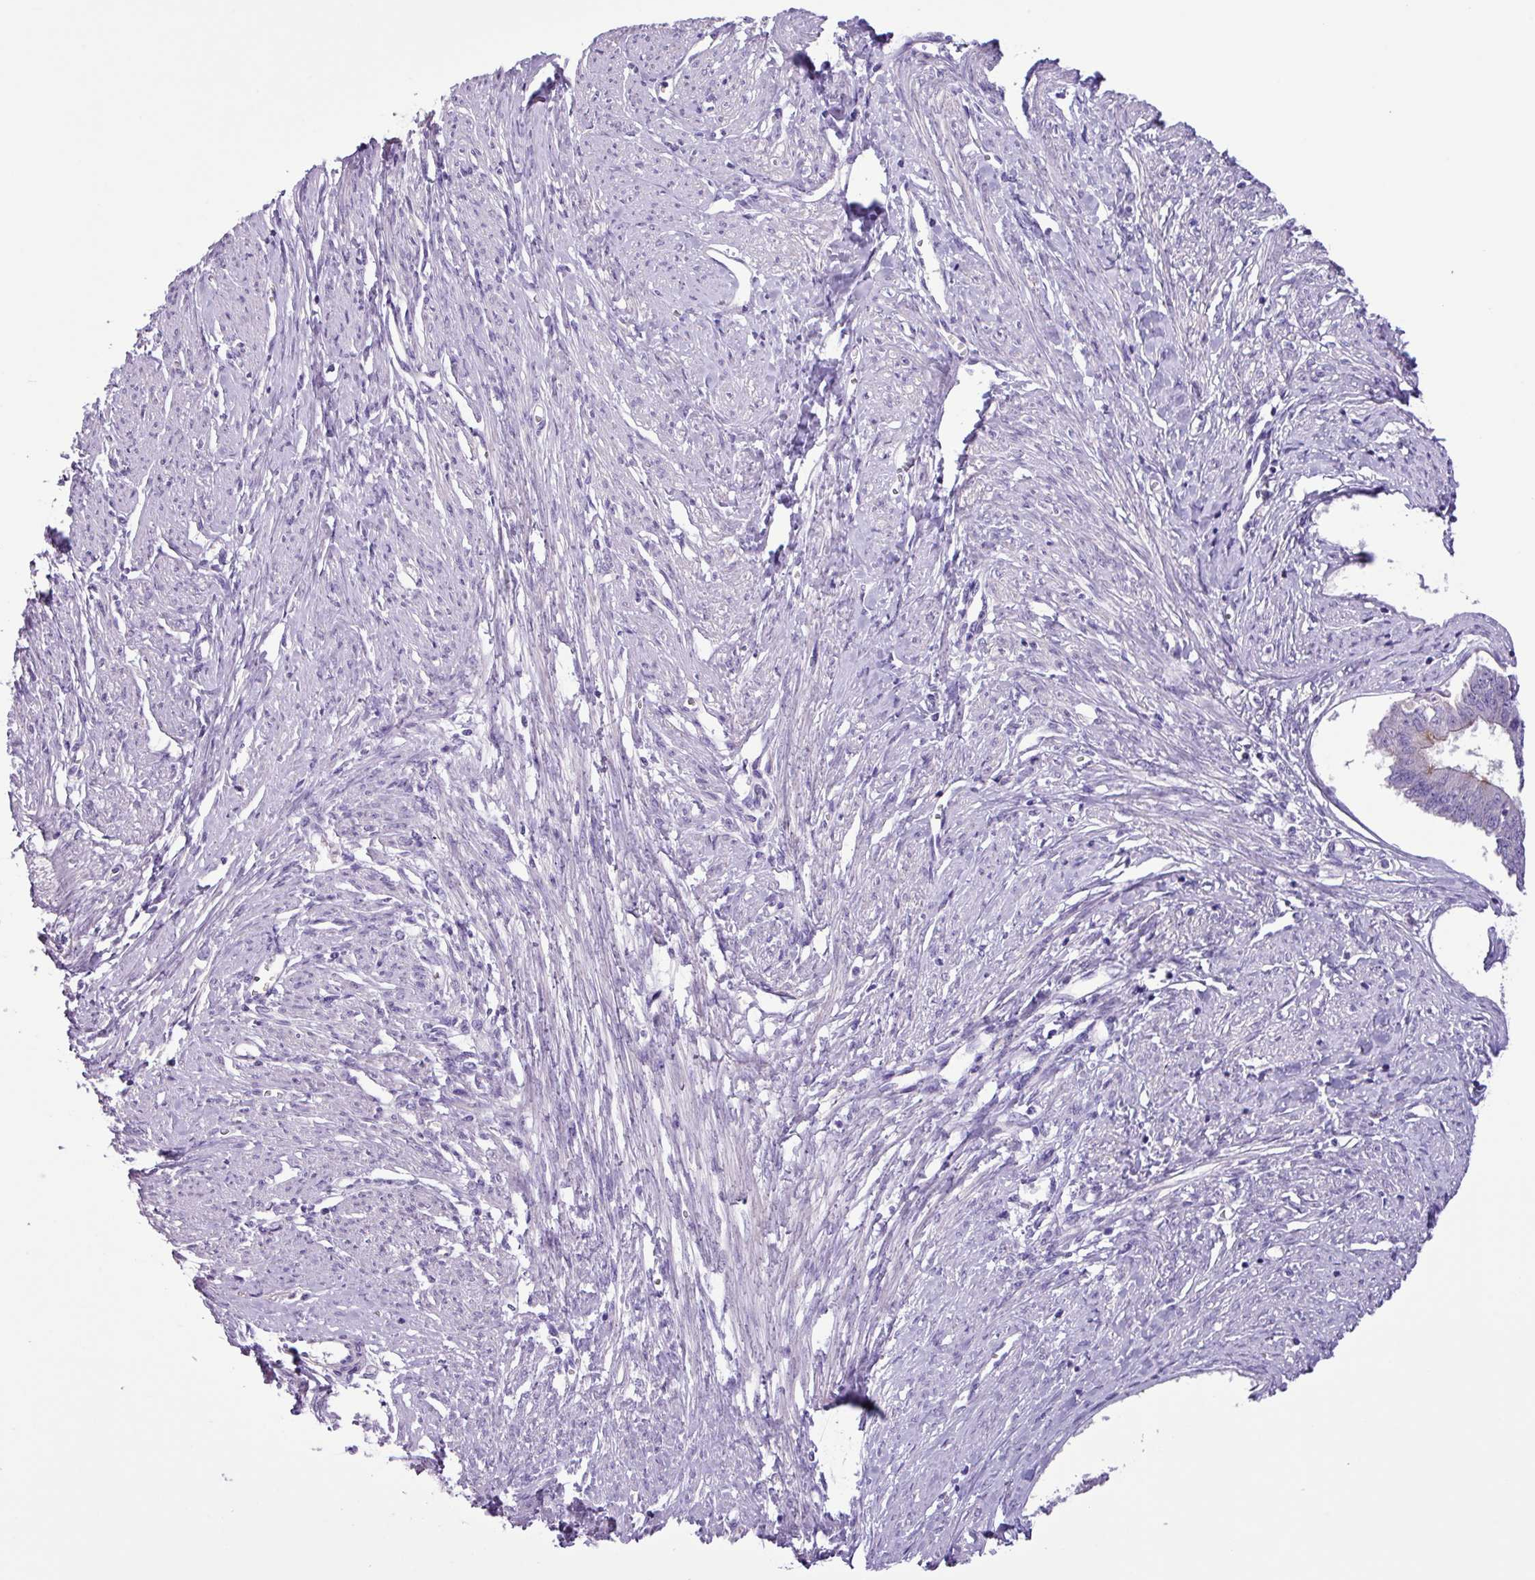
{"staining": {"intensity": "moderate", "quantity": "<25%", "location": "cytoplasmic/membranous"}, "tissue": "endometrial cancer", "cell_type": "Tumor cells", "image_type": "cancer", "snomed": [{"axis": "morphology", "description": "Adenocarcinoma, NOS"}, {"axis": "topography", "description": "Endometrium"}], "caption": "This photomicrograph demonstrates IHC staining of human endometrial cancer, with low moderate cytoplasmic/membranous expression in approximately <25% of tumor cells.", "gene": "CYSTM1", "patient": {"sex": "female", "age": 76}}